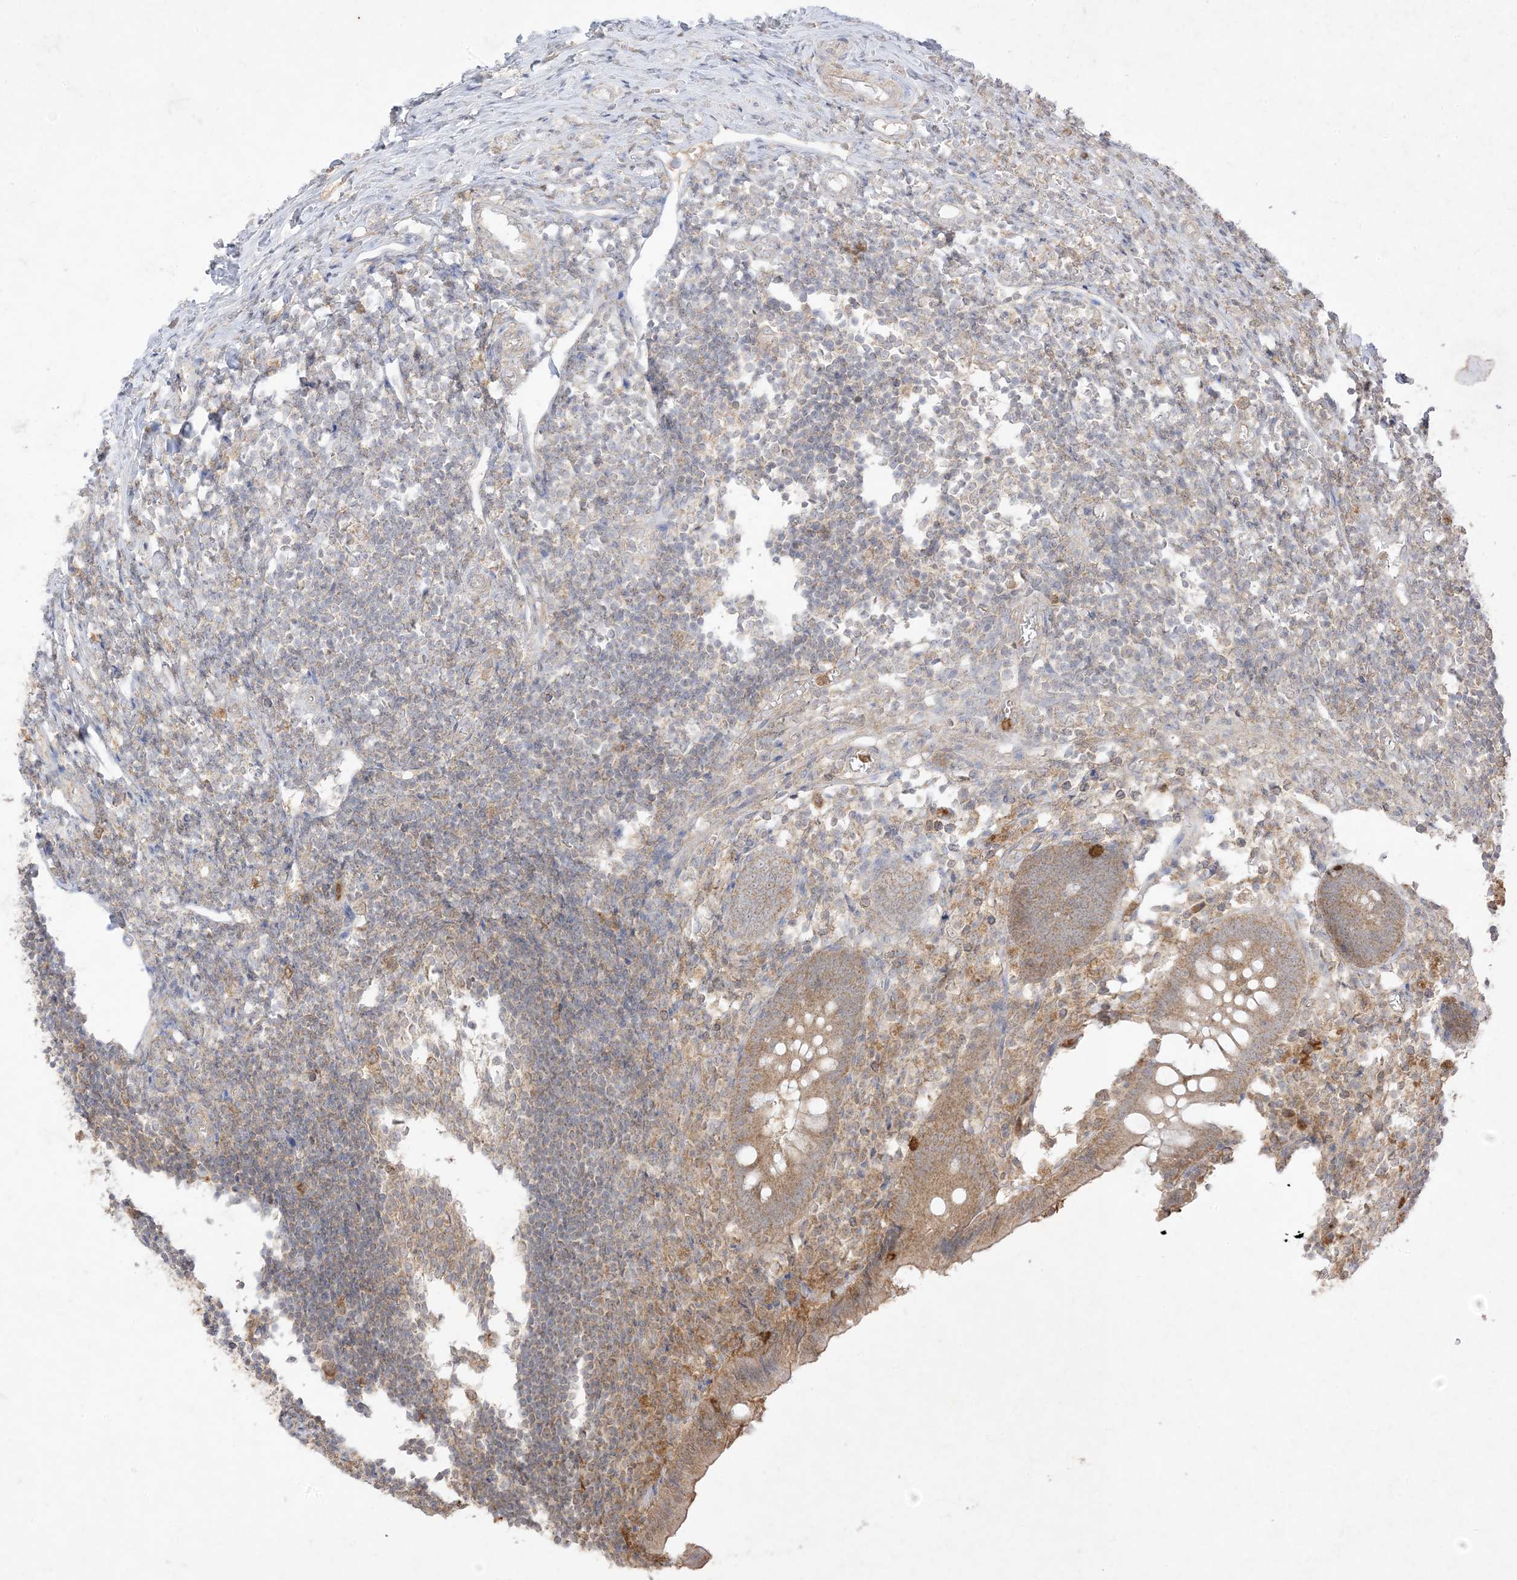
{"staining": {"intensity": "moderate", "quantity": ">75%", "location": "cytoplasmic/membranous"}, "tissue": "appendix", "cell_type": "Glandular cells", "image_type": "normal", "snomed": [{"axis": "morphology", "description": "Normal tissue, NOS"}, {"axis": "topography", "description": "Appendix"}], "caption": "DAB immunohistochemical staining of benign appendix demonstrates moderate cytoplasmic/membranous protein staining in about >75% of glandular cells. The staining was performed using DAB, with brown indicating positive protein expression. Nuclei are stained blue with hematoxylin.", "gene": "UBE2C", "patient": {"sex": "female", "age": 17}}